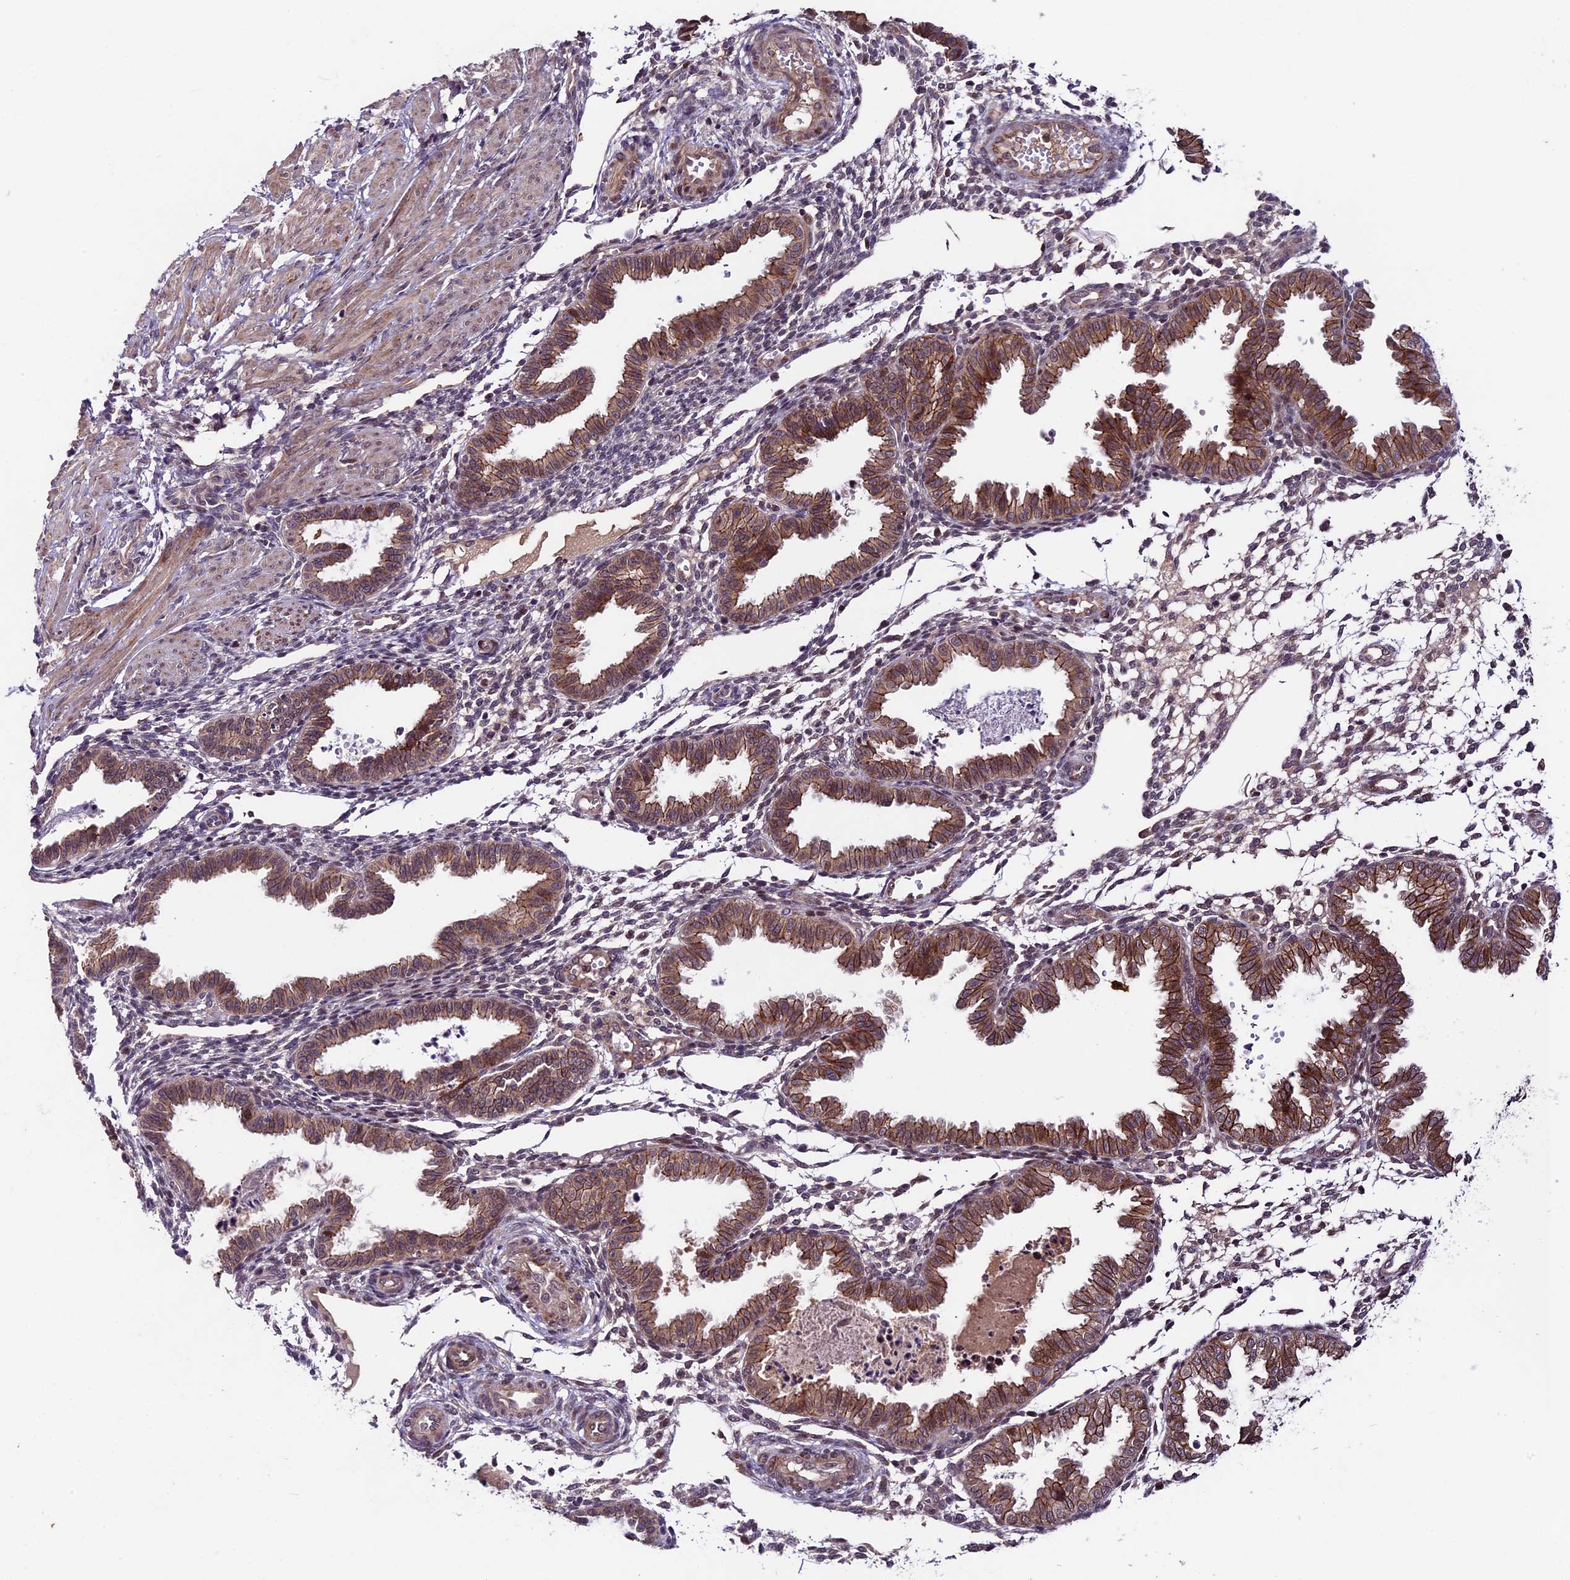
{"staining": {"intensity": "negative", "quantity": "none", "location": "none"}, "tissue": "endometrium", "cell_type": "Cells in endometrial stroma", "image_type": "normal", "snomed": [{"axis": "morphology", "description": "Normal tissue, NOS"}, {"axis": "topography", "description": "Endometrium"}], "caption": "The immunohistochemistry image has no significant staining in cells in endometrial stroma of endometrium. (Immunohistochemistry, brightfield microscopy, high magnification).", "gene": "SIPA1L3", "patient": {"sex": "female", "age": 33}}